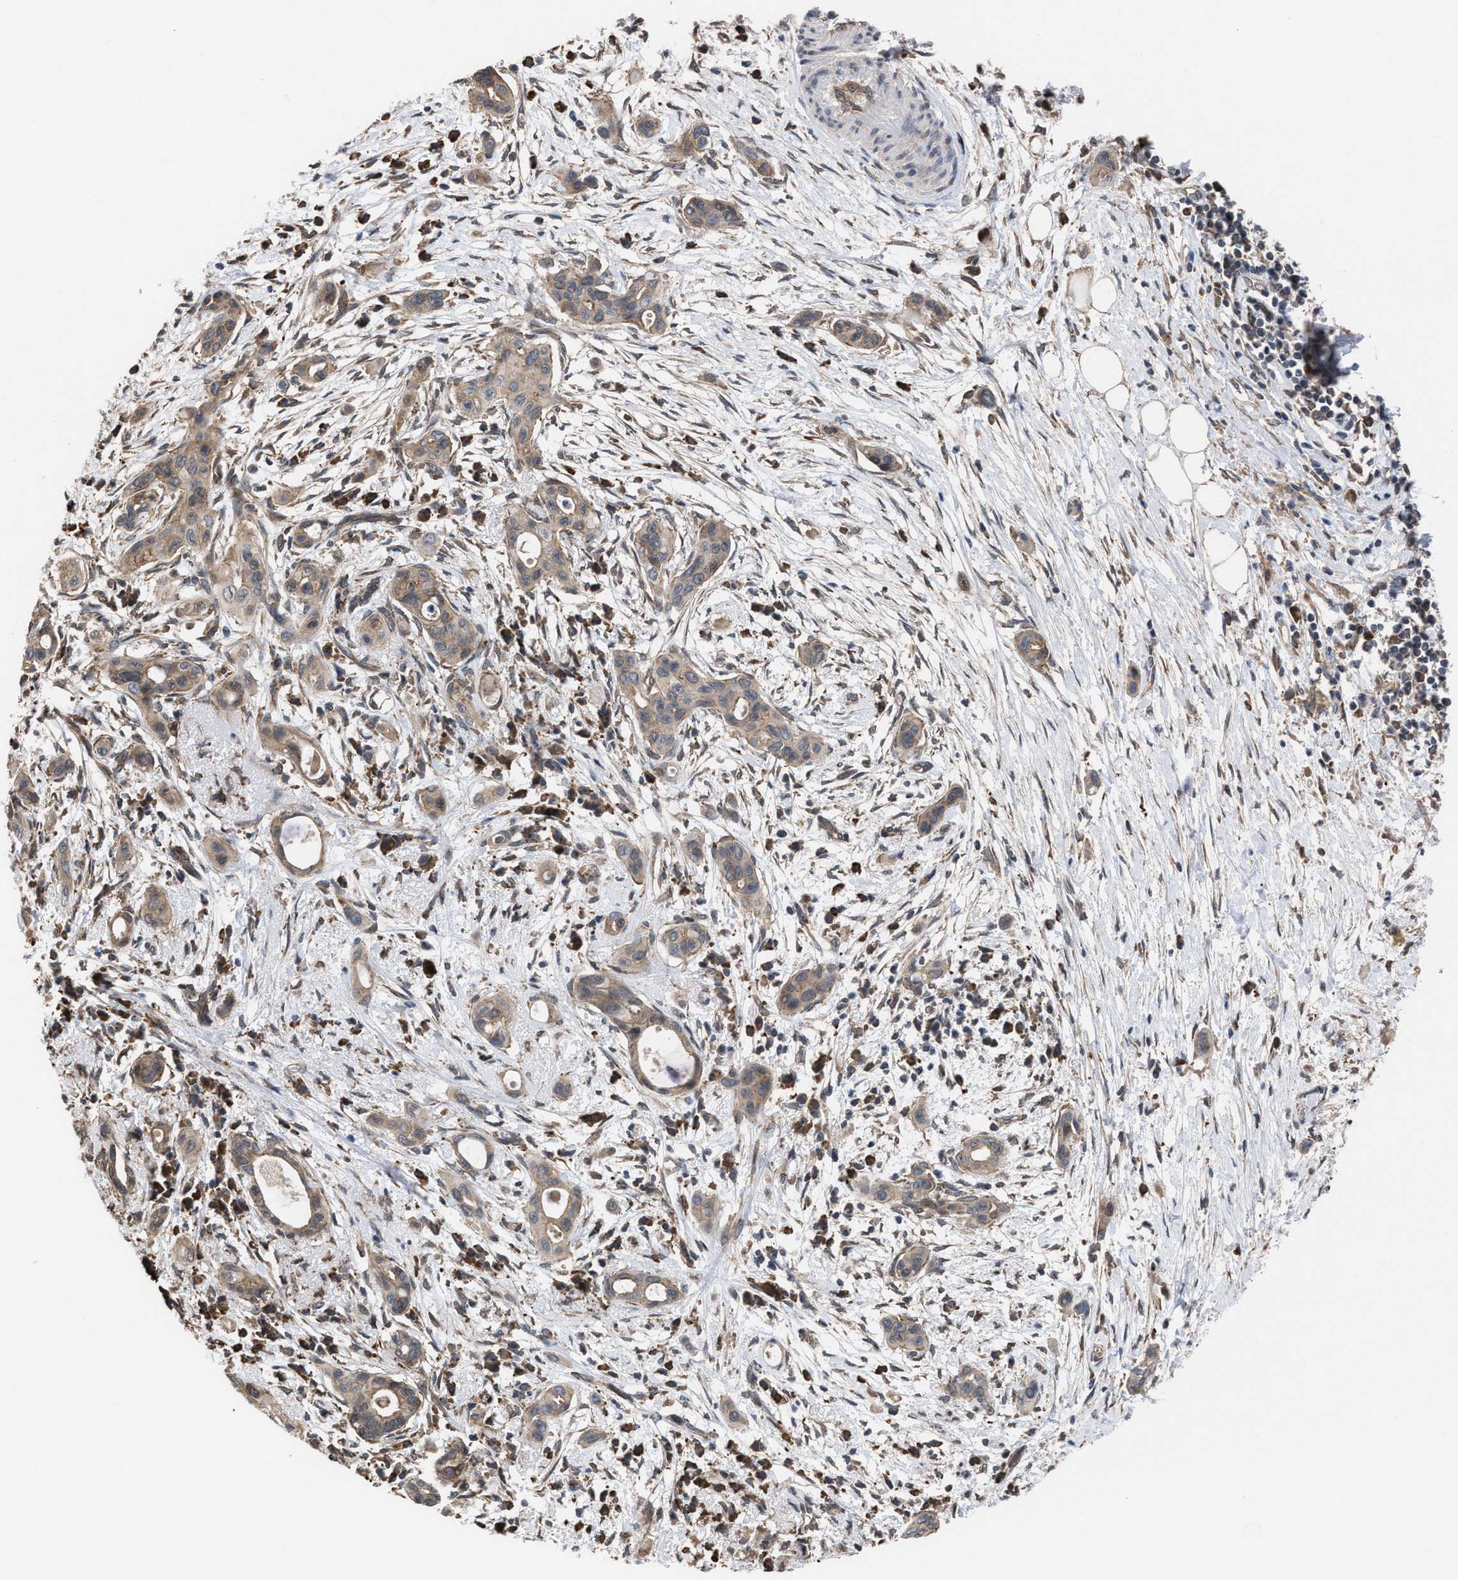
{"staining": {"intensity": "weak", "quantity": ">75%", "location": "cytoplasmic/membranous"}, "tissue": "pancreatic cancer", "cell_type": "Tumor cells", "image_type": "cancer", "snomed": [{"axis": "morphology", "description": "Adenocarcinoma, NOS"}, {"axis": "topography", "description": "Pancreas"}], "caption": "Tumor cells reveal low levels of weak cytoplasmic/membranous positivity in about >75% of cells in human pancreatic cancer (adenocarcinoma).", "gene": "TP53BP2", "patient": {"sex": "male", "age": 59}}